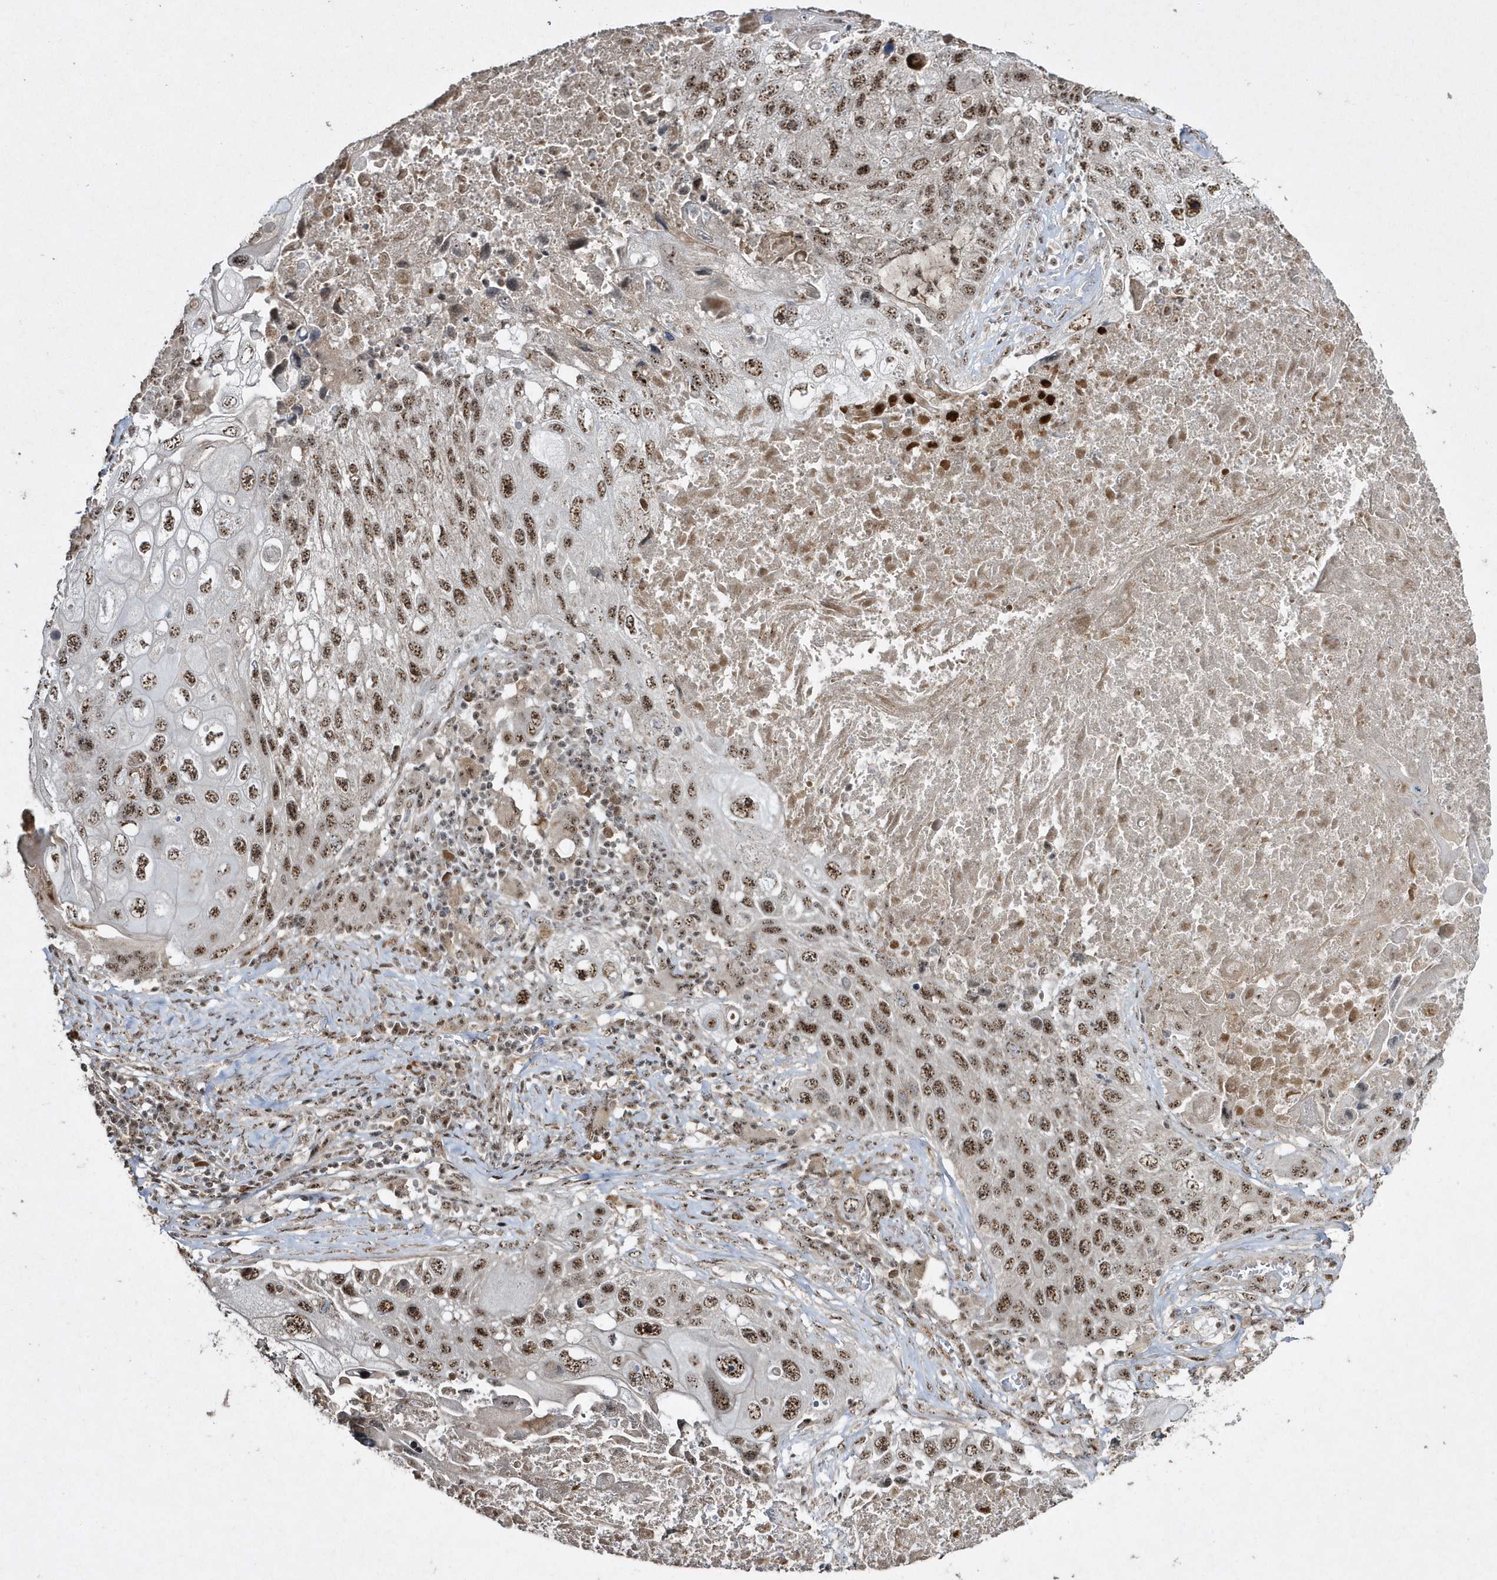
{"staining": {"intensity": "strong", "quantity": ">75%", "location": "nuclear"}, "tissue": "lung cancer", "cell_type": "Tumor cells", "image_type": "cancer", "snomed": [{"axis": "morphology", "description": "Squamous cell carcinoma, NOS"}, {"axis": "topography", "description": "Lung"}], "caption": "IHC (DAB (3,3'-diaminobenzidine)) staining of lung cancer demonstrates strong nuclear protein staining in about >75% of tumor cells.", "gene": "POLR3B", "patient": {"sex": "male", "age": 61}}